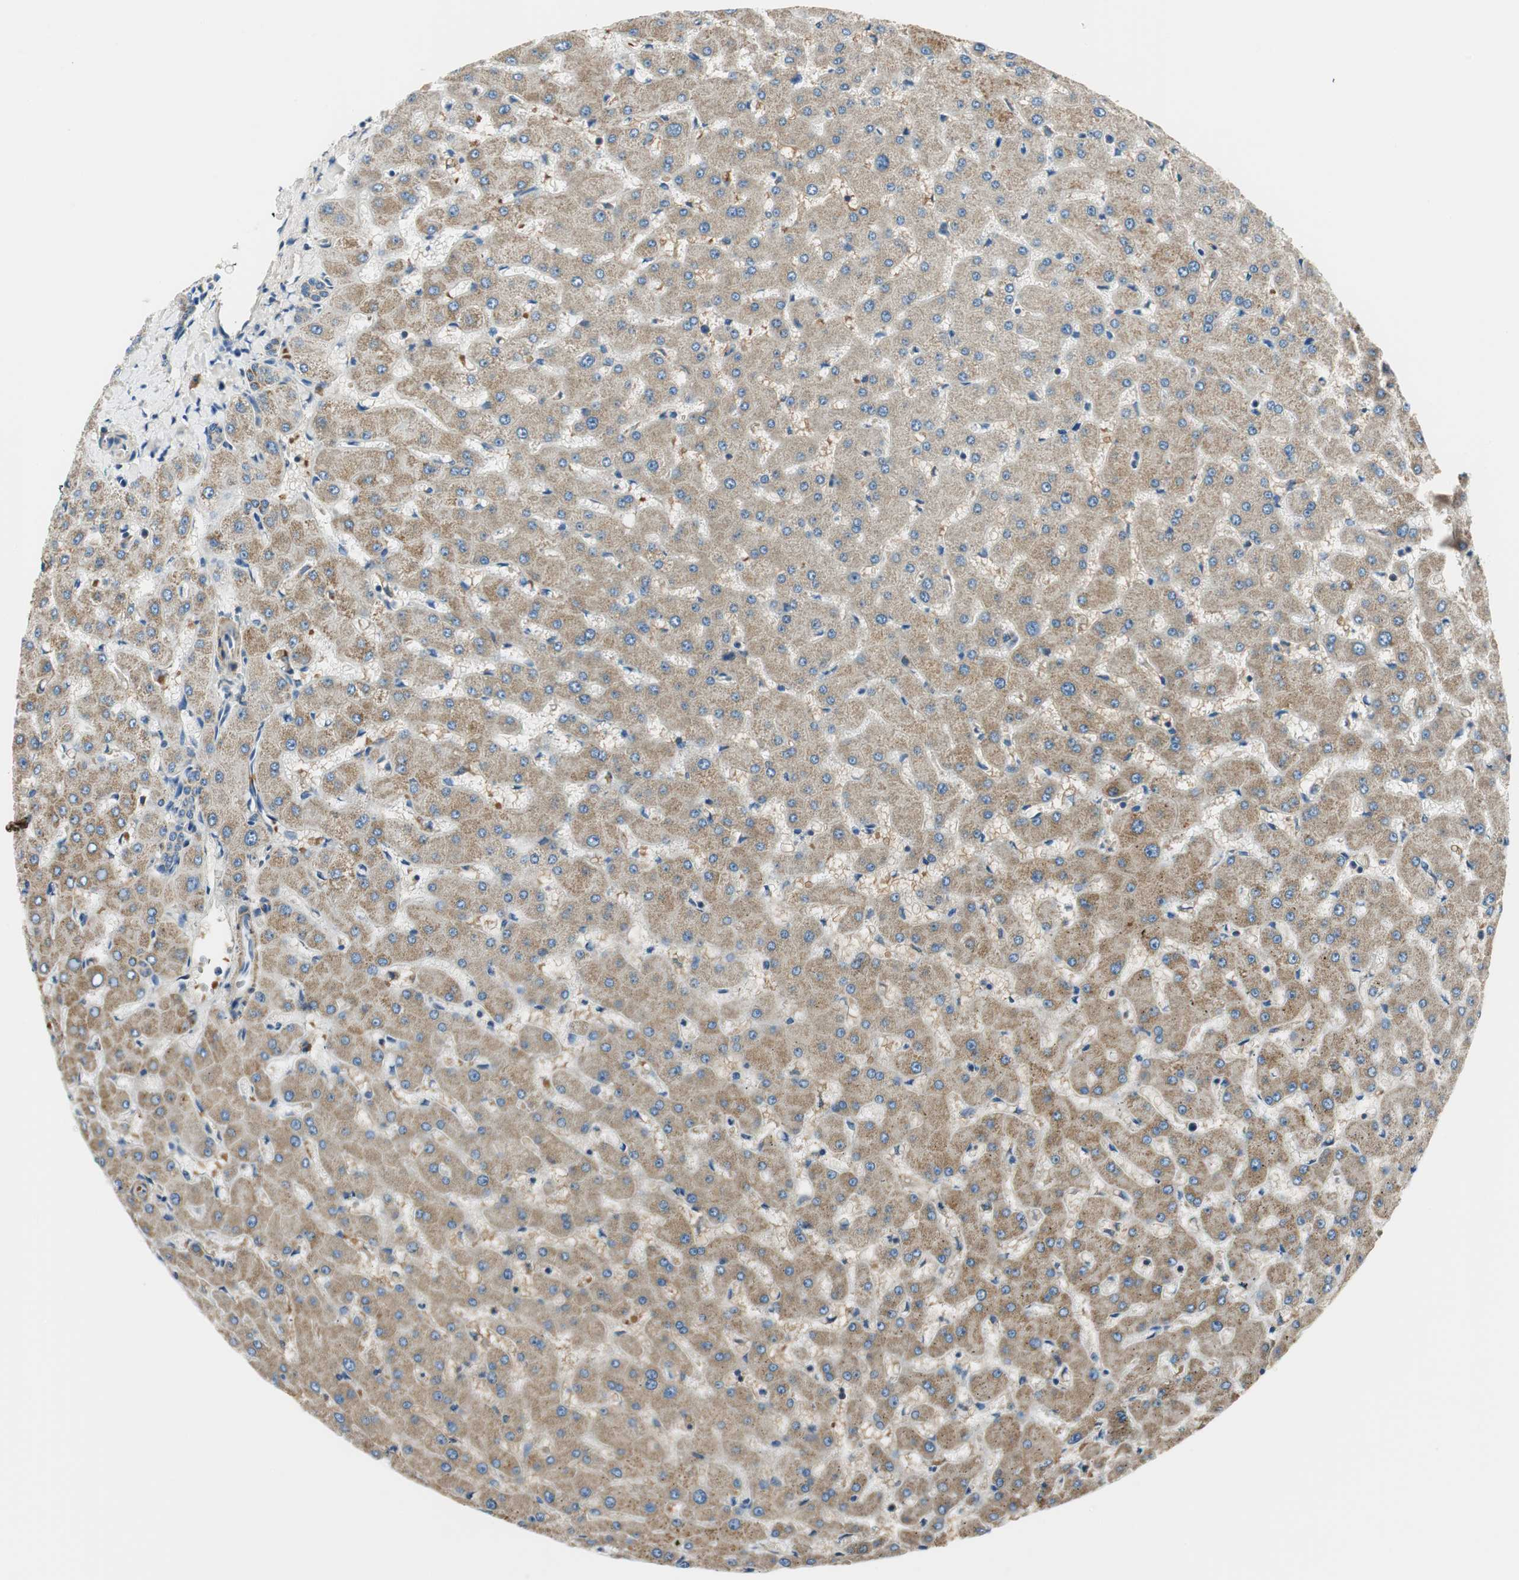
{"staining": {"intensity": "weak", "quantity": ">75%", "location": "cytoplasmic/membranous"}, "tissue": "liver", "cell_type": "Cholangiocytes", "image_type": "normal", "snomed": [{"axis": "morphology", "description": "Normal tissue, NOS"}, {"axis": "topography", "description": "Liver"}], "caption": "Brown immunohistochemical staining in normal human liver shows weak cytoplasmic/membranous staining in about >75% of cholangiocytes. (DAB (3,3'-diaminobenzidine) = brown stain, brightfield microscopy at high magnification).", "gene": "RORB", "patient": {"sex": "female", "age": 63}}